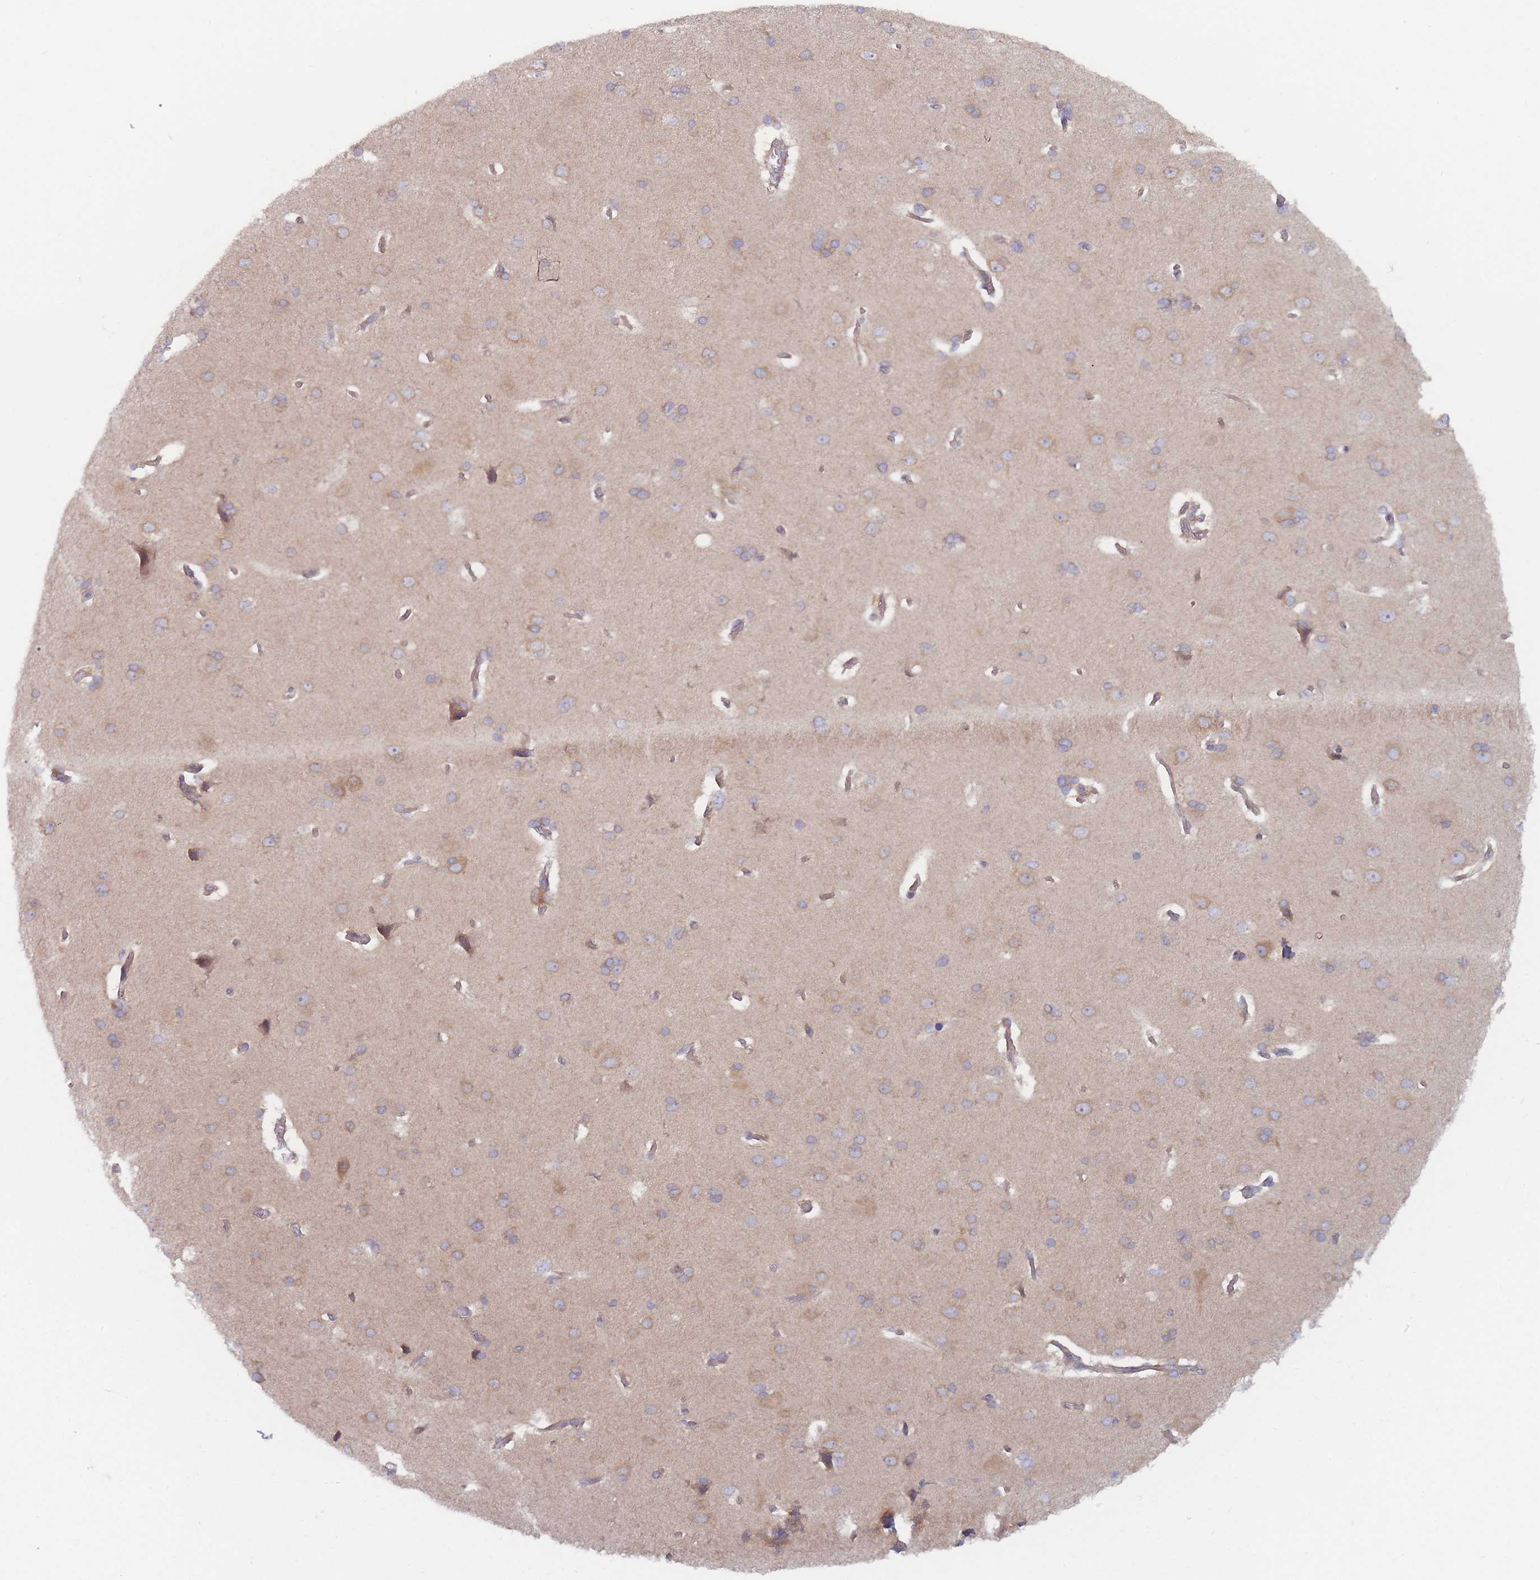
{"staining": {"intensity": "weak", "quantity": ">75%", "location": "cytoplasmic/membranous"}, "tissue": "cerebral cortex", "cell_type": "Endothelial cells", "image_type": "normal", "snomed": [{"axis": "morphology", "description": "Normal tissue, NOS"}, {"axis": "topography", "description": "Cerebral cortex"}], "caption": "Immunohistochemistry (IHC) staining of unremarkable cerebral cortex, which reveals low levels of weak cytoplasmic/membranous positivity in approximately >75% of endothelial cells indicating weak cytoplasmic/membranous protein positivity. The staining was performed using DAB (brown) for protein detection and nuclei were counterstained in hematoxylin (blue).", "gene": "EFCC1", "patient": {"sex": "male", "age": 62}}